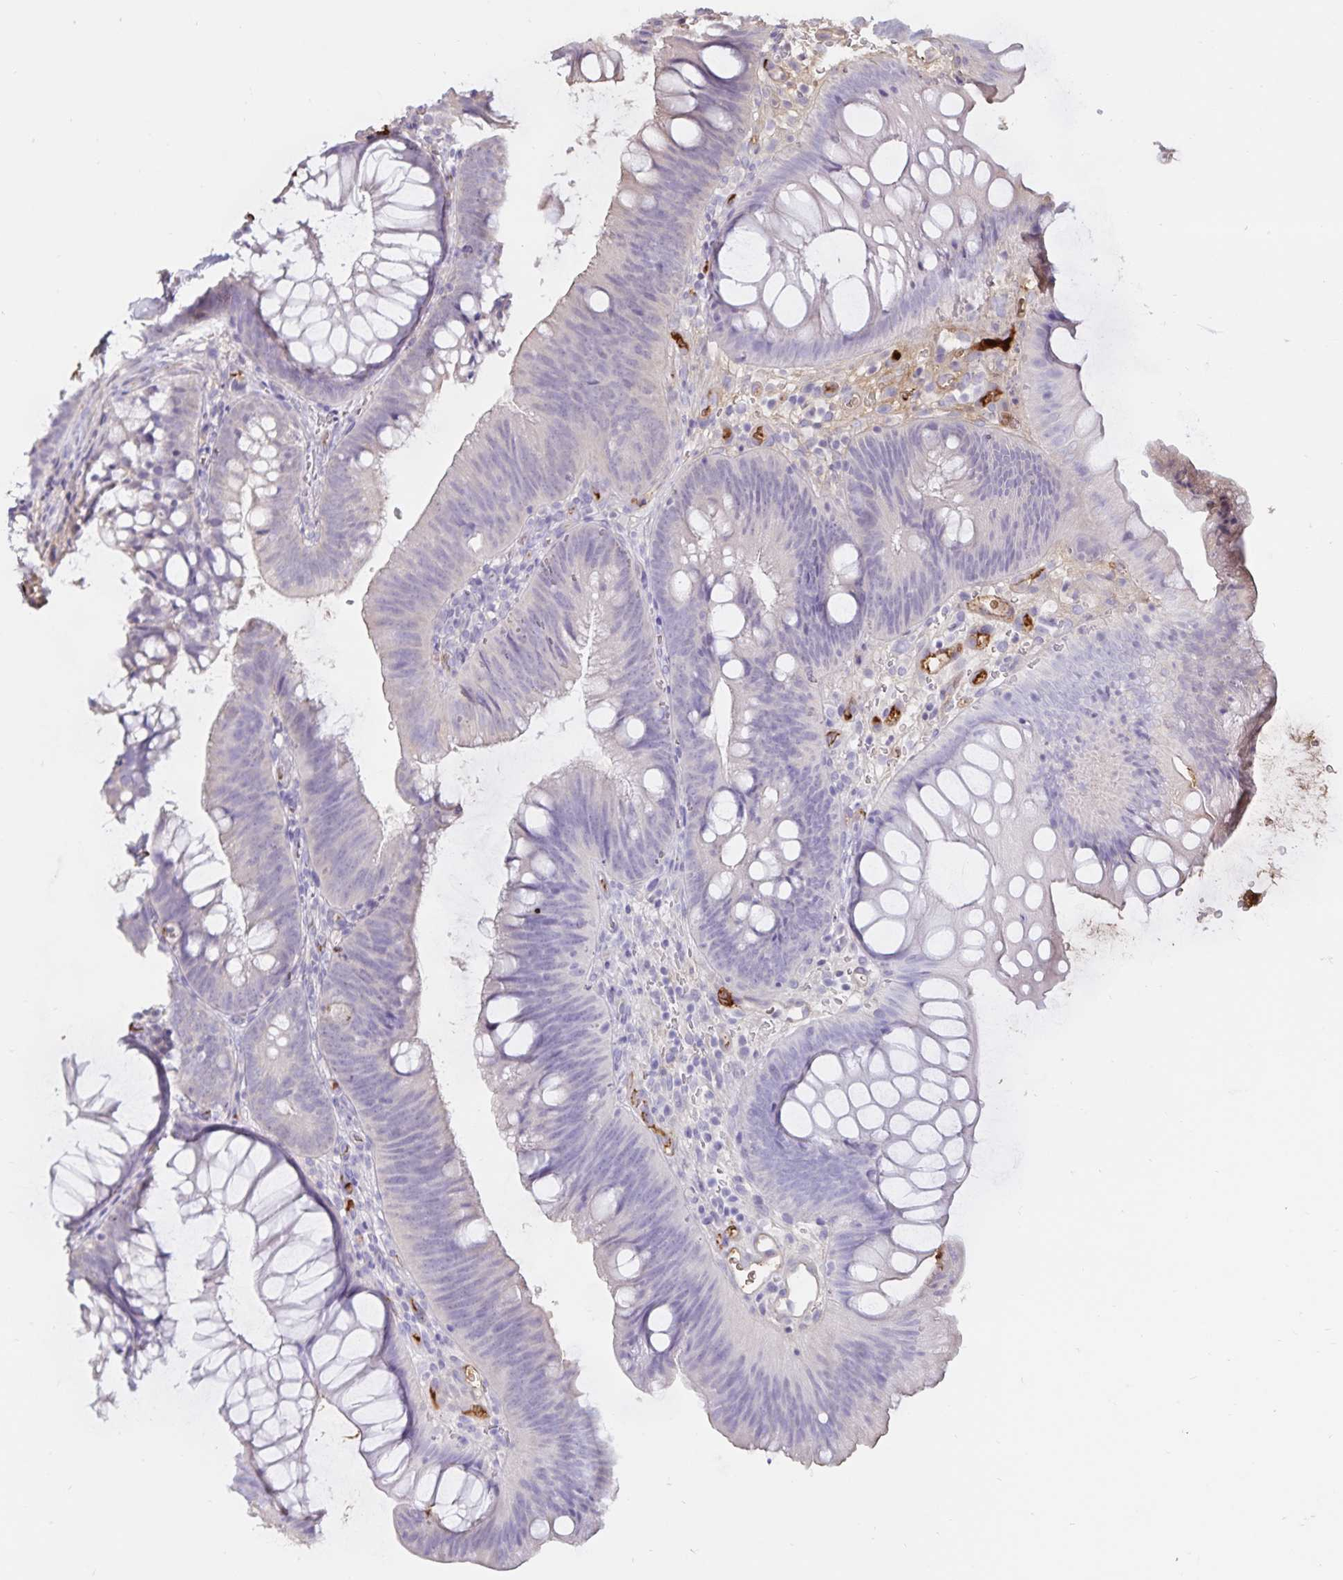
{"staining": {"intensity": "negative", "quantity": "none", "location": "none"}, "tissue": "colon", "cell_type": "Endothelial cells", "image_type": "normal", "snomed": [{"axis": "morphology", "description": "Normal tissue, NOS"}, {"axis": "morphology", "description": "Adenoma, NOS"}, {"axis": "topography", "description": "Soft tissue"}, {"axis": "topography", "description": "Colon"}], "caption": "Immunohistochemistry (IHC) of benign human colon reveals no staining in endothelial cells.", "gene": "FGG", "patient": {"sex": "male", "age": 47}}